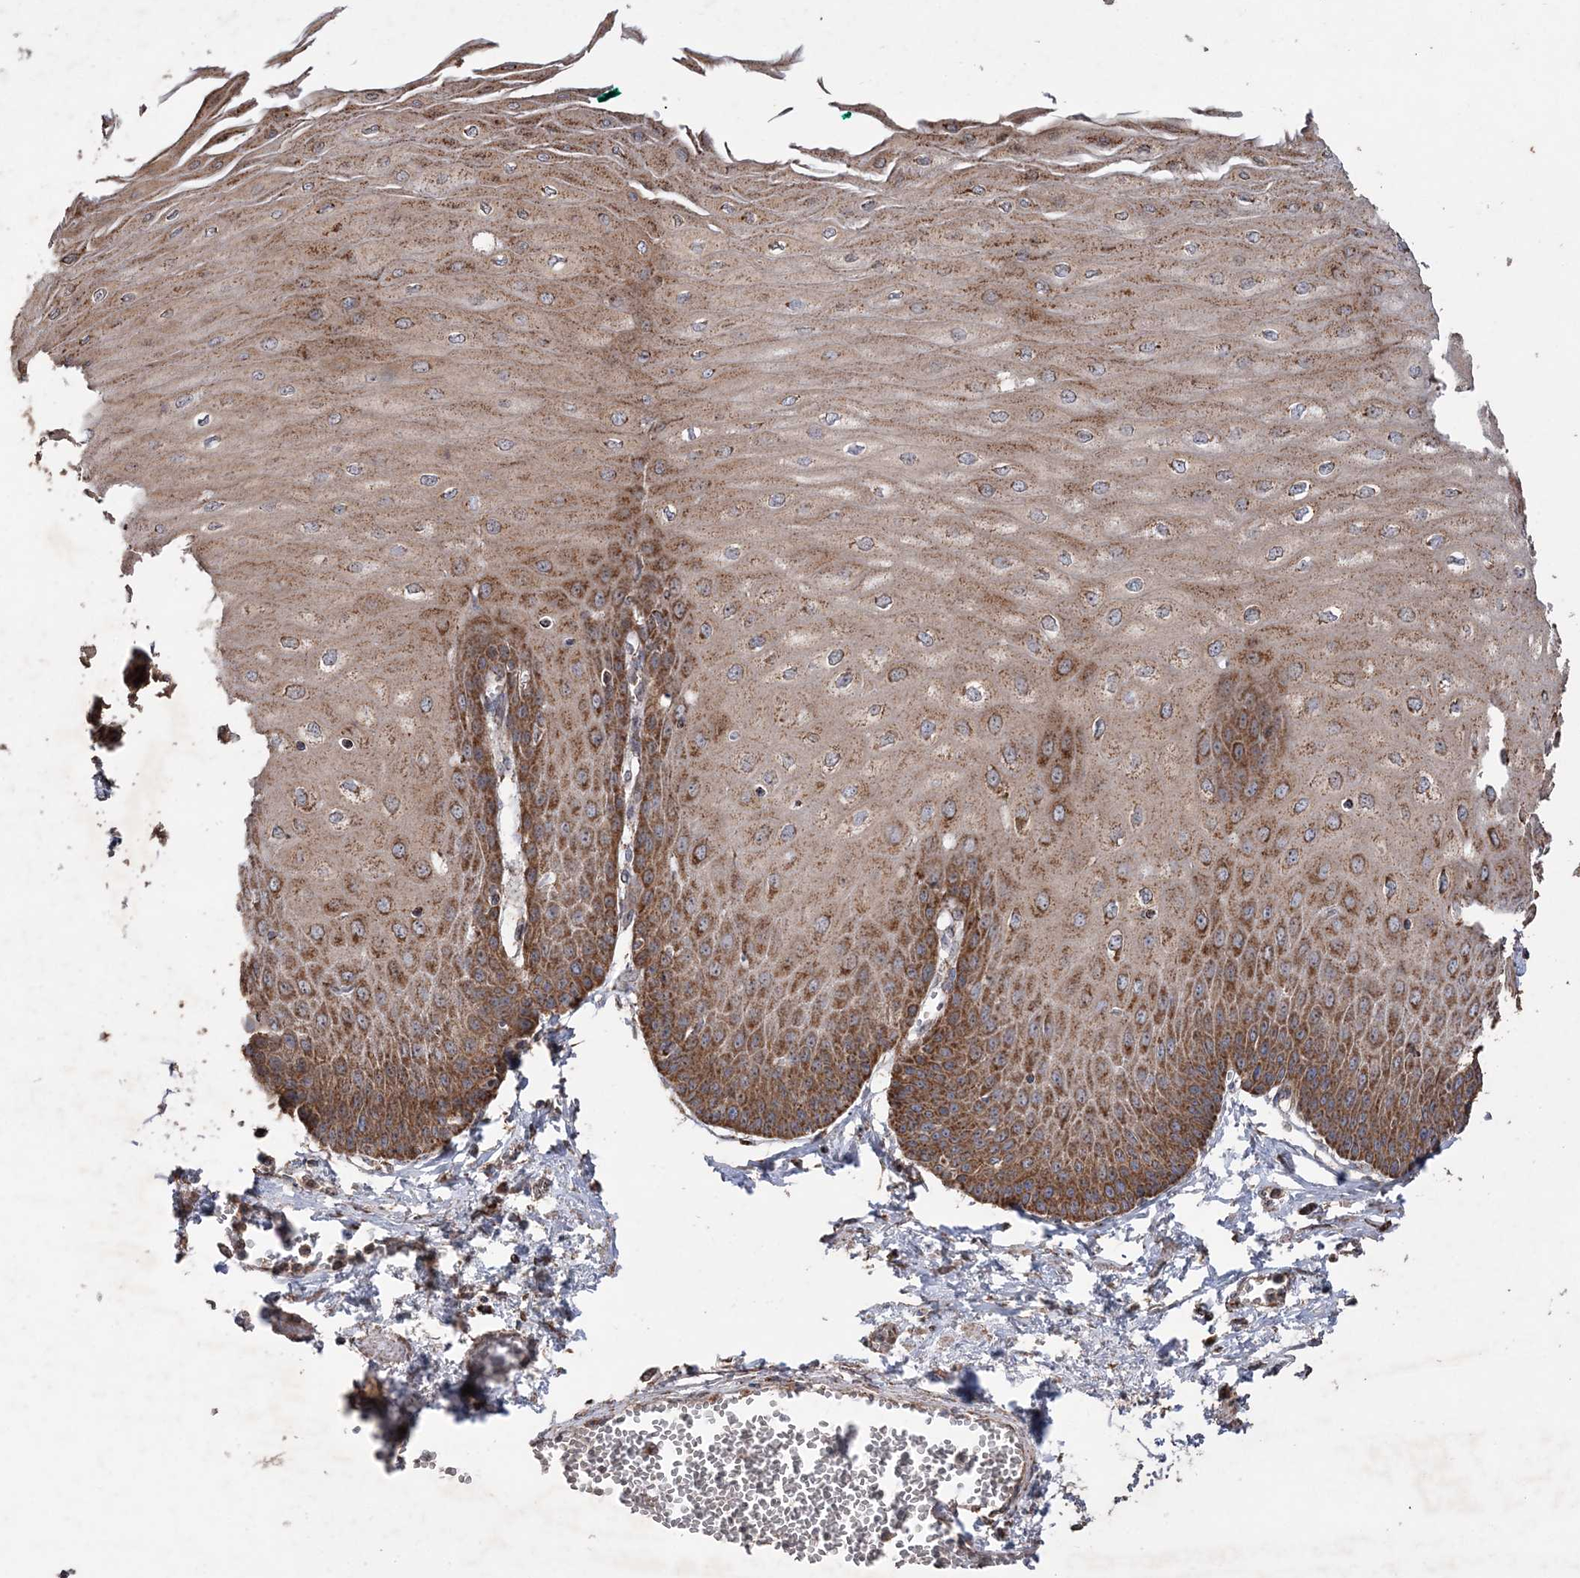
{"staining": {"intensity": "strong", "quantity": ">75%", "location": "cytoplasmic/membranous"}, "tissue": "esophagus", "cell_type": "Squamous epithelial cells", "image_type": "normal", "snomed": [{"axis": "morphology", "description": "Normal tissue, NOS"}, {"axis": "topography", "description": "Esophagus"}], "caption": "Benign esophagus was stained to show a protein in brown. There is high levels of strong cytoplasmic/membranous expression in about >75% of squamous epithelial cells.", "gene": "POC5", "patient": {"sex": "male", "age": 60}}